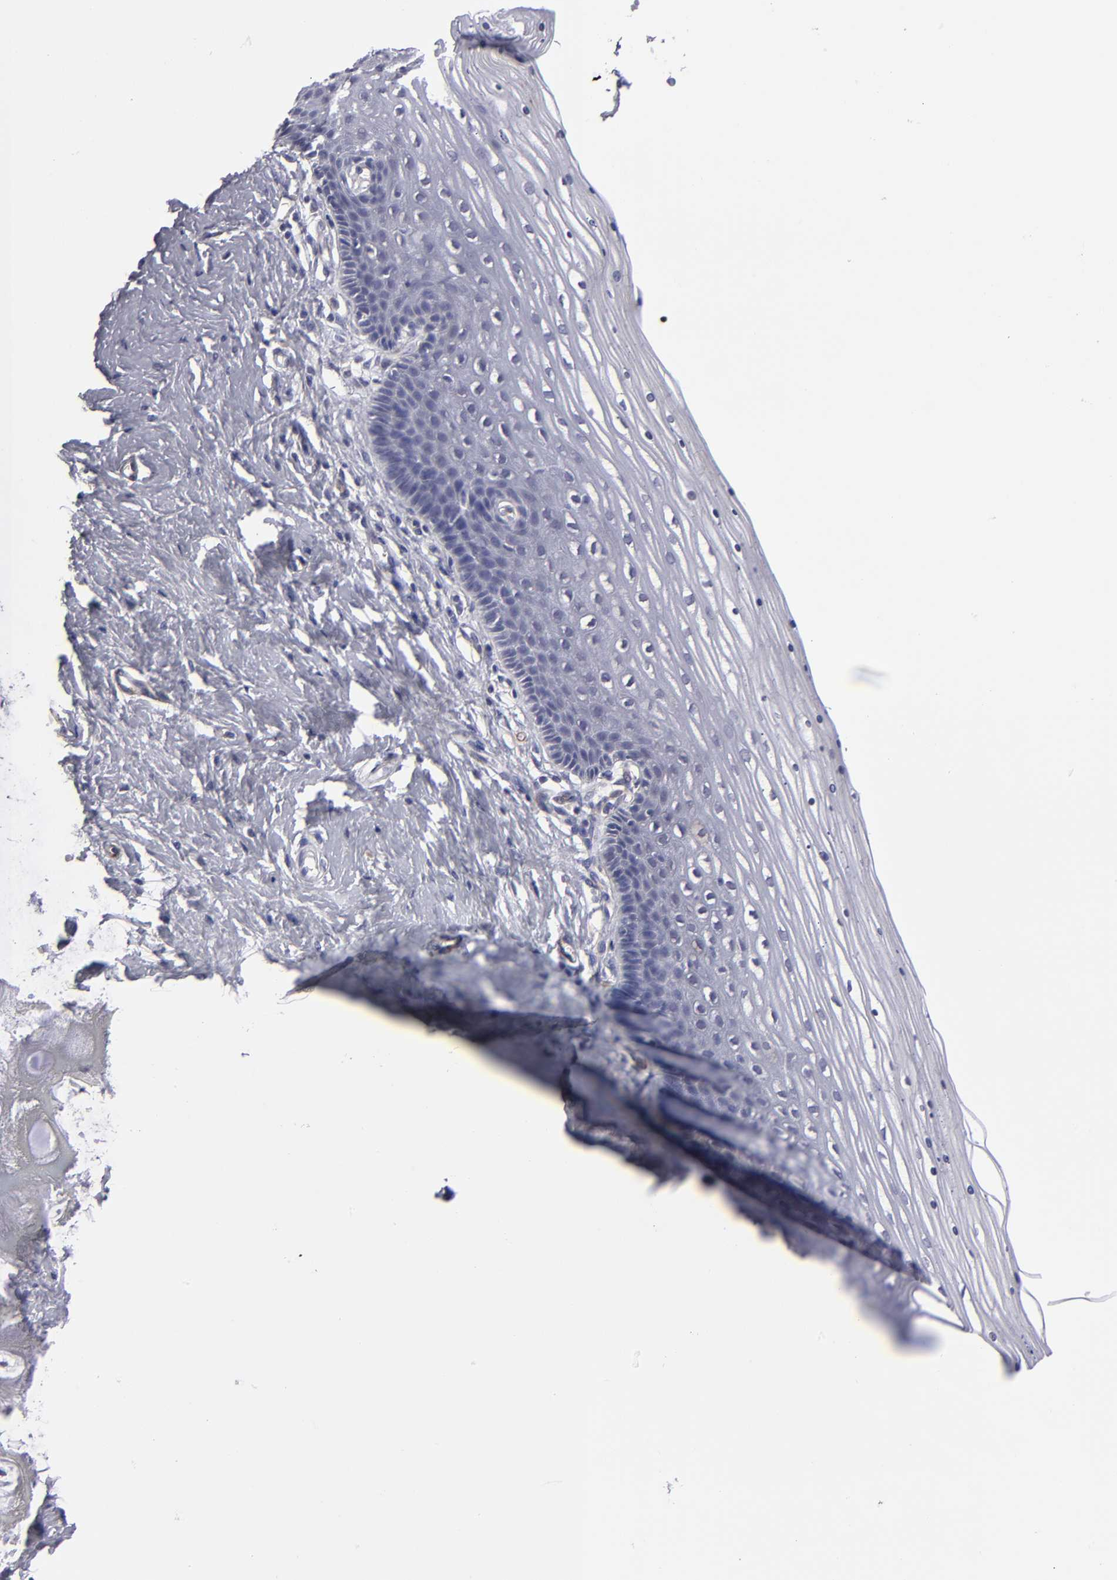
{"staining": {"intensity": "negative", "quantity": "none", "location": "none"}, "tissue": "cervix", "cell_type": "Glandular cells", "image_type": "normal", "snomed": [{"axis": "morphology", "description": "Normal tissue, NOS"}, {"axis": "topography", "description": "Cervix"}], "caption": "Unremarkable cervix was stained to show a protein in brown. There is no significant staining in glandular cells. (DAB (3,3'-diaminobenzidine) IHC, high magnification).", "gene": "ZNF175", "patient": {"sex": "female", "age": 39}}